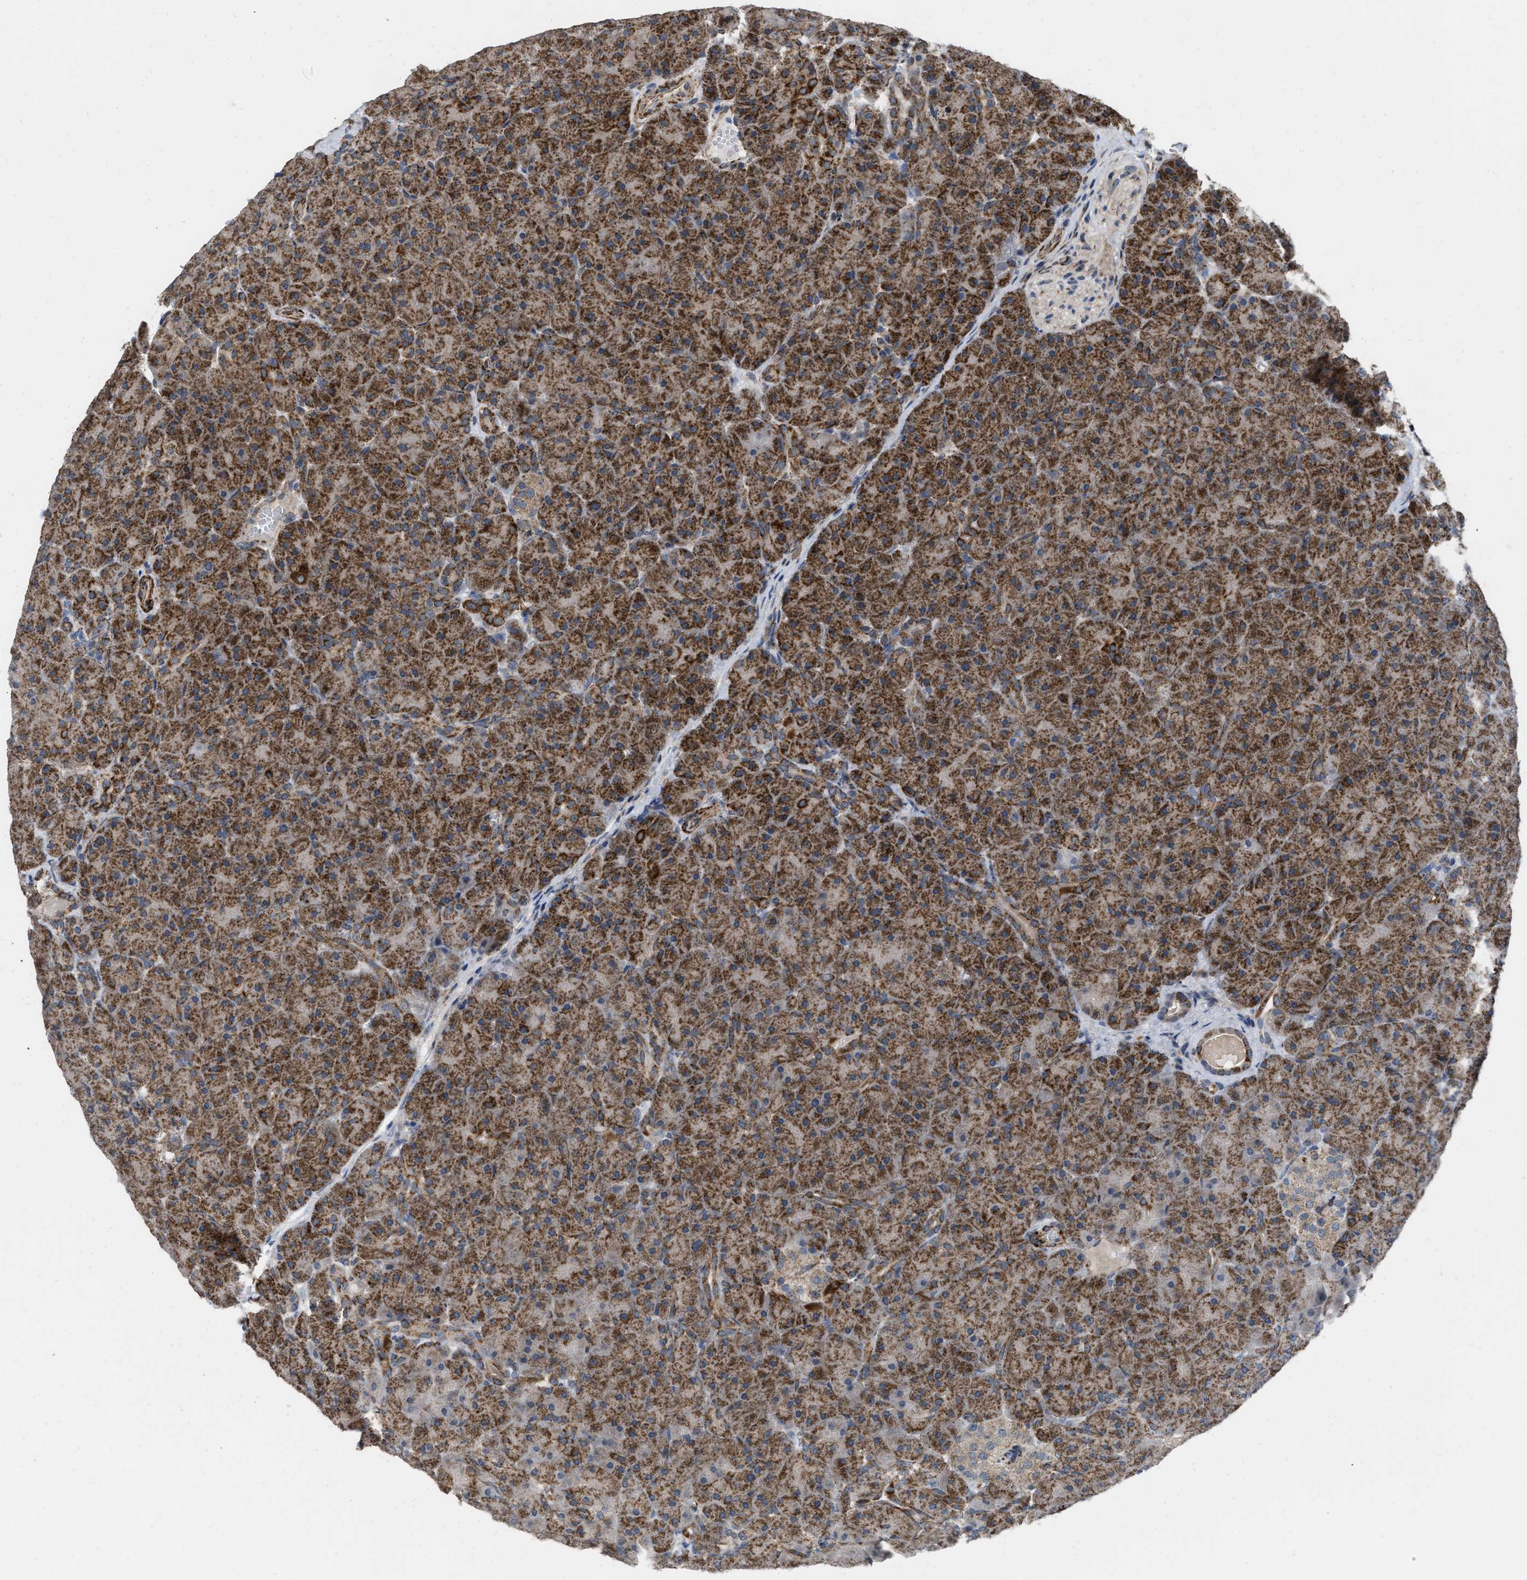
{"staining": {"intensity": "strong", "quantity": ">75%", "location": "cytoplasmic/membranous"}, "tissue": "pancreas", "cell_type": "Exocrine glandular cells", "image_type": "normal", "snomed": [{"axis": "morphology", "description": "Normal tissue, NOS"}, {"axis": "topography", "description": "Pancreas"}], "caption": "IHC micrograph of normal pancreas: pancreas stained using immunohistochemistry (IHC) displays high levels of strong protein expression localized specifically in the cytoplasmic/membranous of exocrine glandular cells, appearing as a cytoplasmic/membranous brown color.", "gene": "AKAP1", "patient": {"sex": "male", "age": 66}}